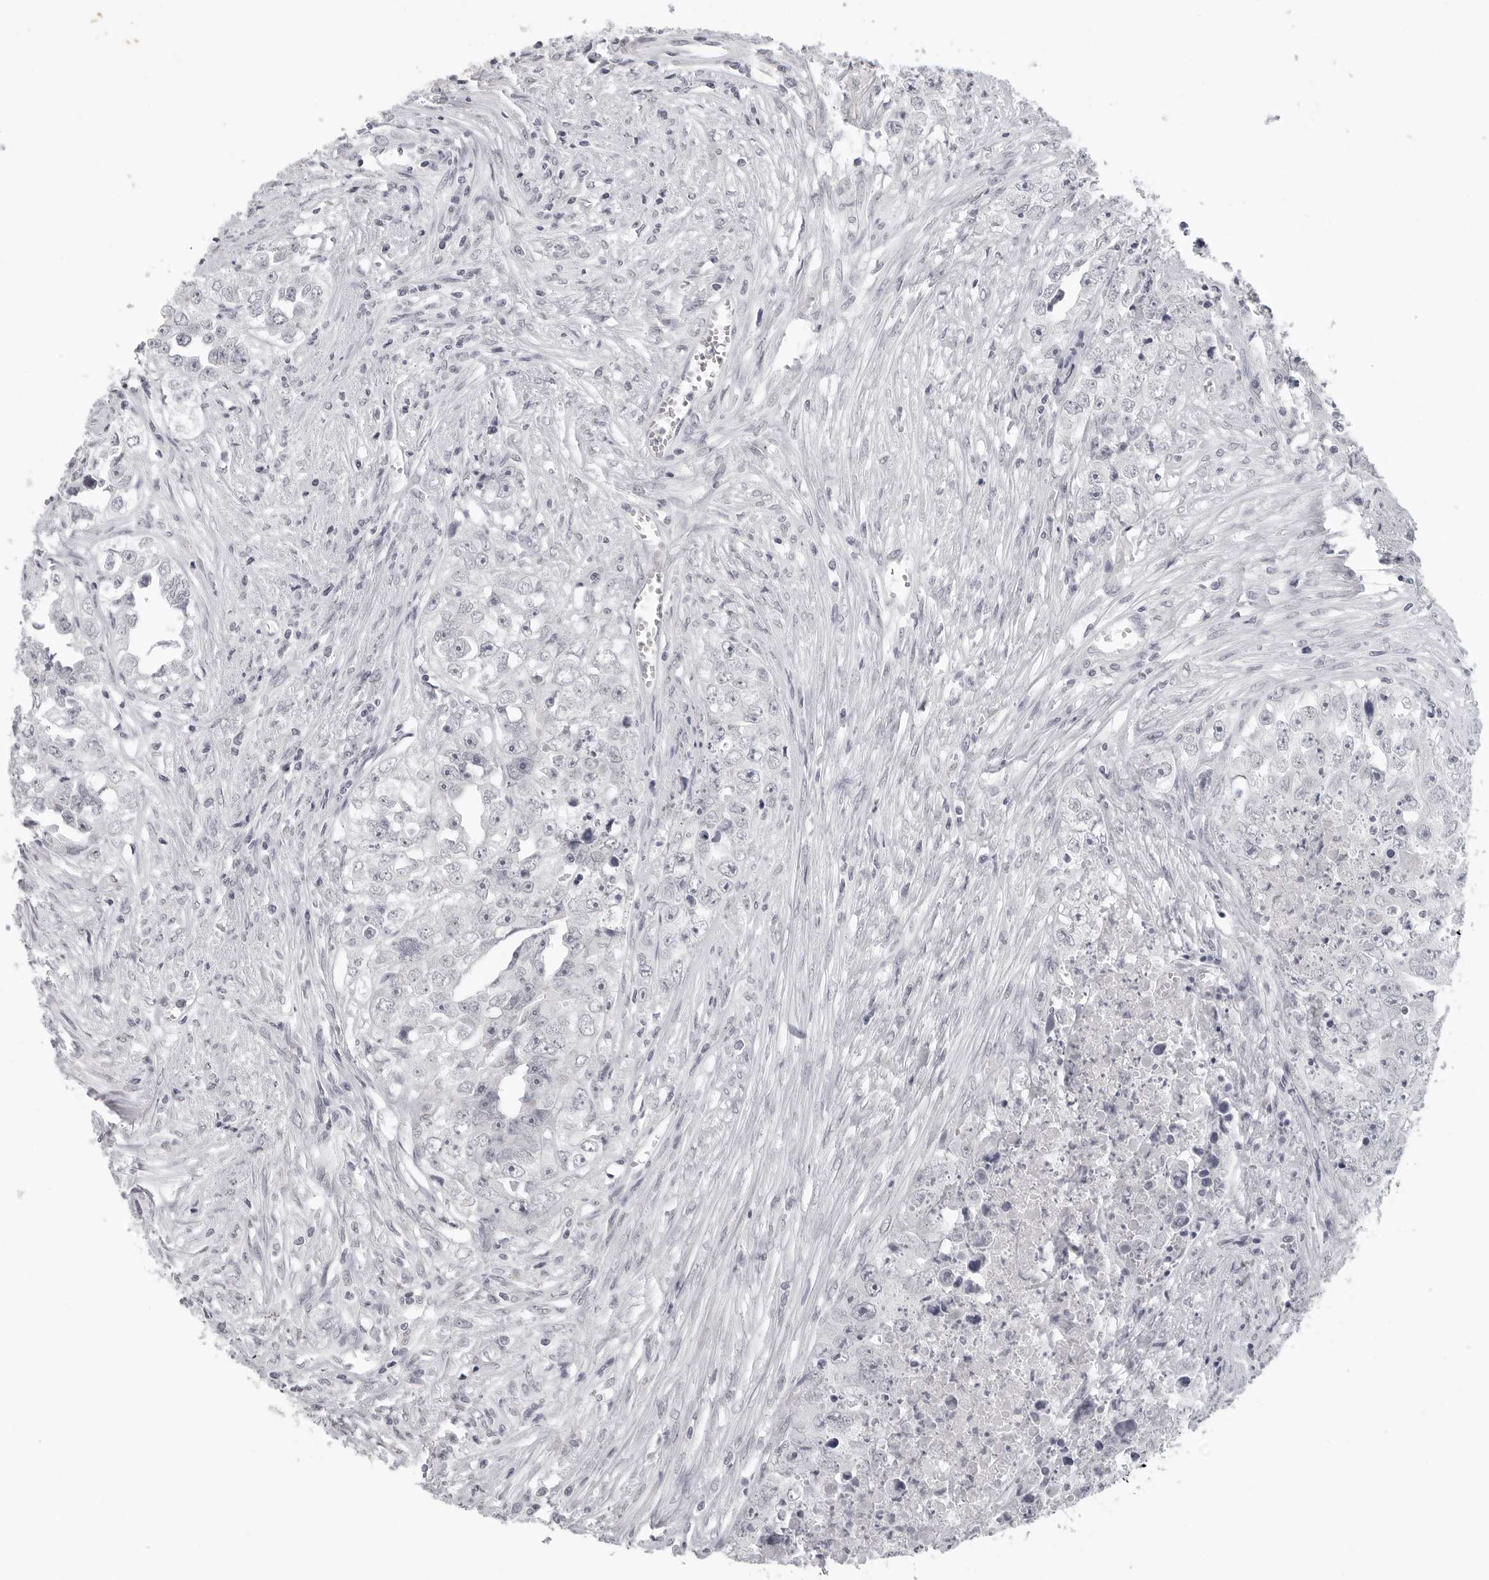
{"staining": {"intensity": "negative", "quantity": "none", "location": "none"}, "tissue": "testis cancer", "cell_type": "Tumor cells", "image_type": "cancer", "snomed": [{"axis": "morphology", "description": "Seminoma, NOS"}, {"axis": "morphology", "description": "Carcinoma, Embryonal, NOS"}, {"axis": "topography", "description": "Testis"}], "caption": "Tumor cells are negative for protein expression in human testis cancer. Nuclei are stained in blue.", "gene": "BPIFA1", "patient": {"sex": "male", "age": 43}}